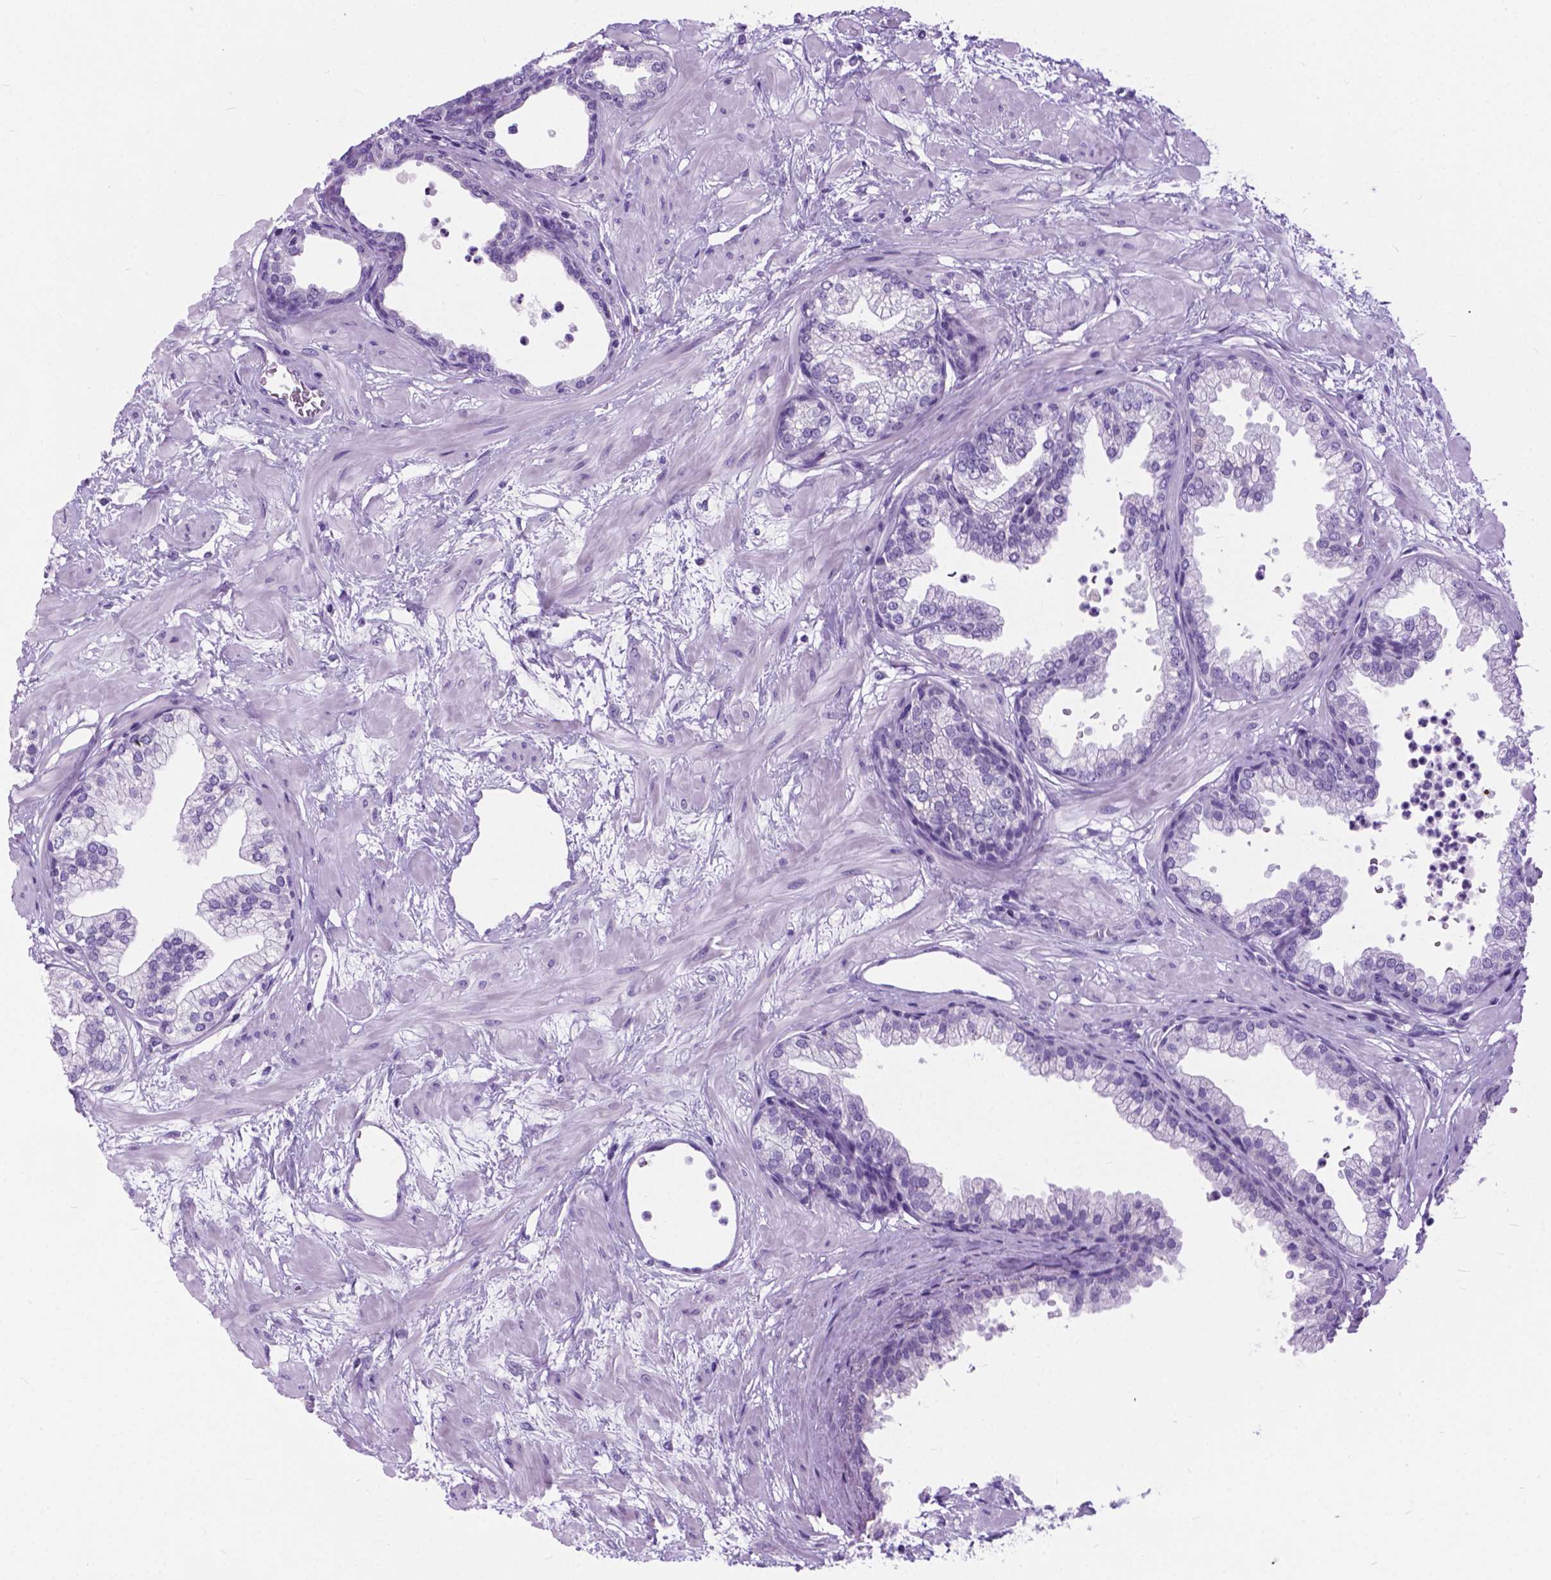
{"staining": {"intensity": "negative", "quantity": "none", "location": "none"}, "tissue": "prostate", "cell_type": "Glandular cells", "image_type": "normal", "snomed": [{"axis": "morphology", "description": "Normal tissue, NOS"}, {"axis": "topography", "description": "Prostate"}], "caption": "Glandular cells are negative for protein expression in benign human prostate. (Brightfield microscopy of DAB immunohistochemistry at high magnification).", "gene": "ARMS2", "patient": {"sex": "male", "age": 37}}